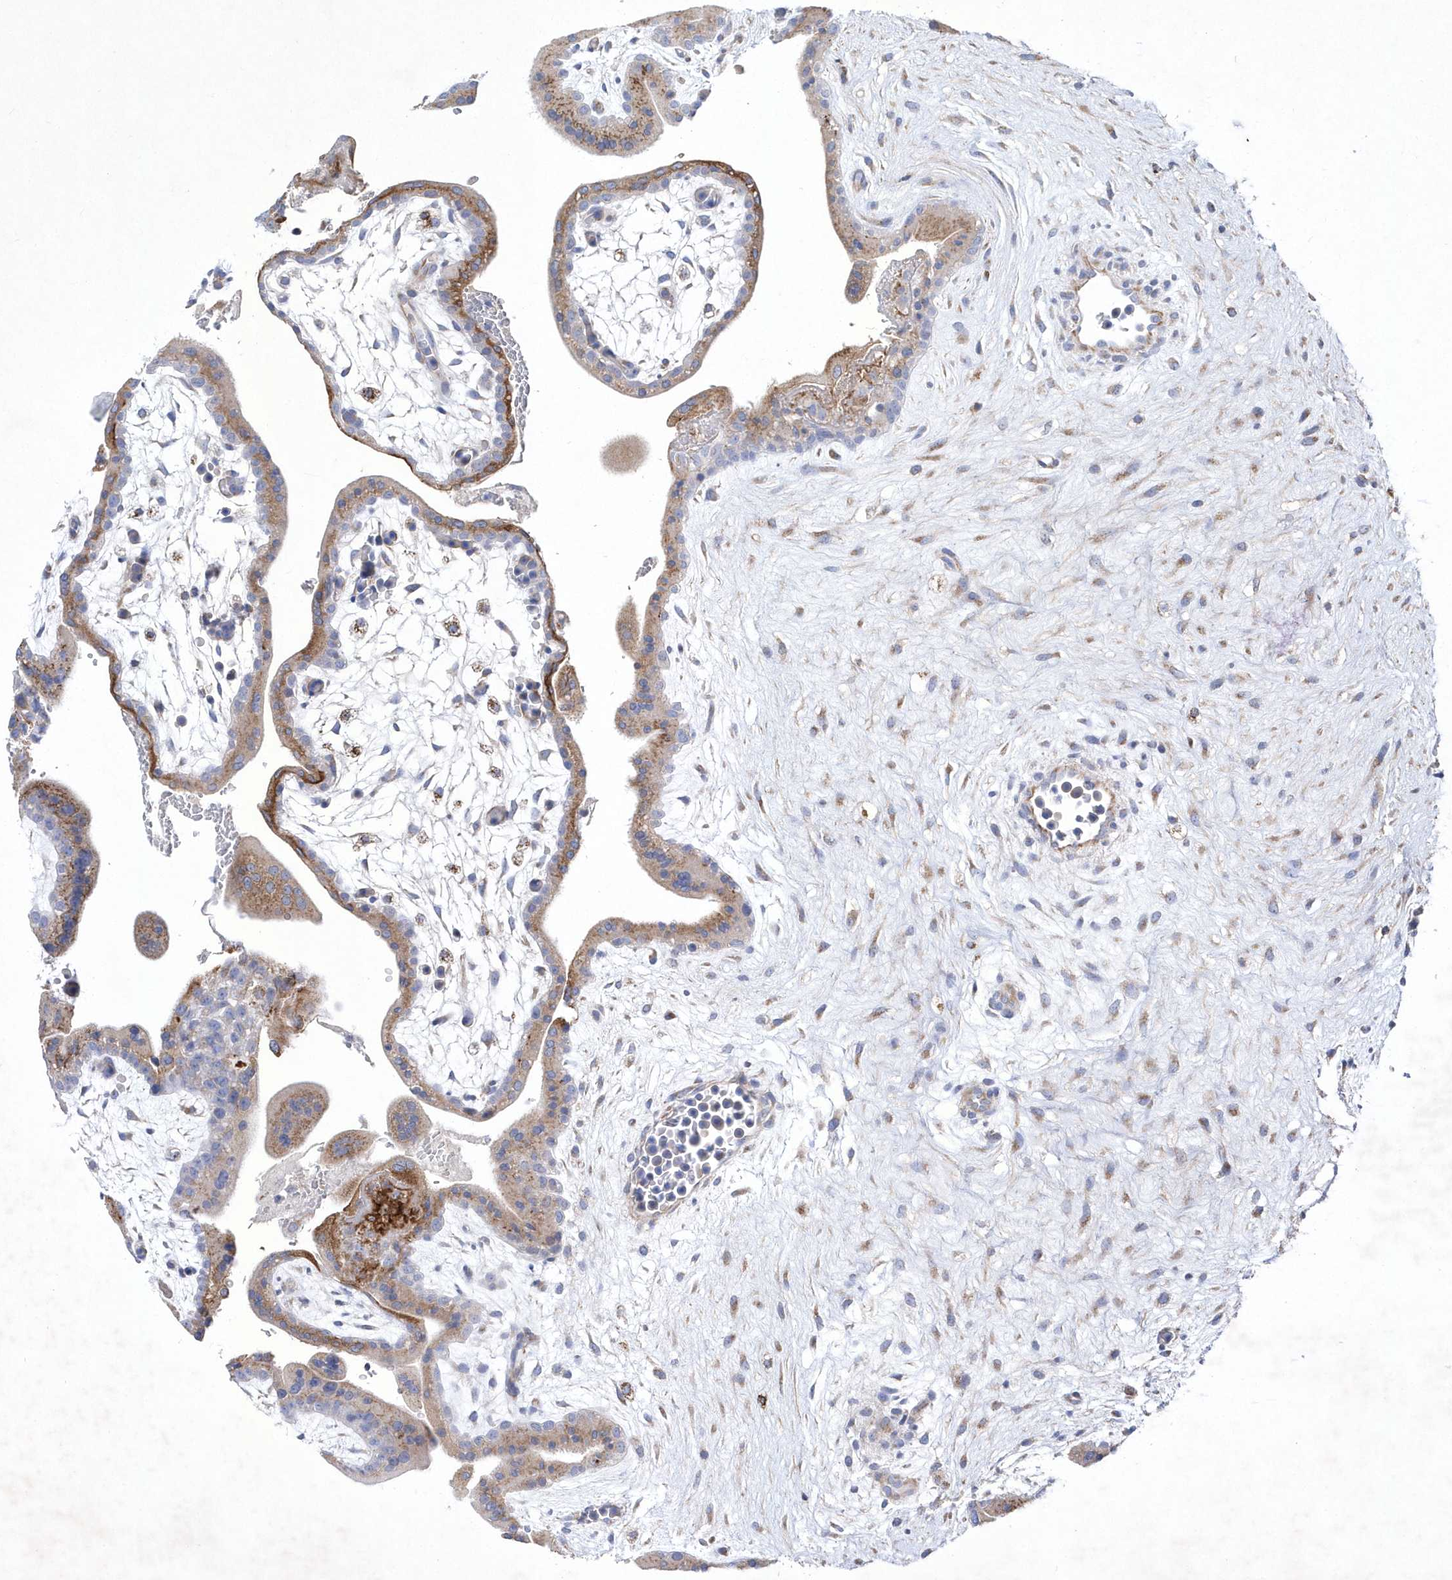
{"staining": {"intensity": "moderate", "quantity": "<25%", "location": "cytoplasmic/membranous"}, "tissue": "placenta", "cell_type": "Trophoblastic cells", "image_type": "normal", "snomed": [{"axis": "morphology", "description": "Normal tissue, NOS"}, {"axis": "topography", "description": "Placenta"}], "caption": "Moderate cytoplasmic/membranous protein staining is identified in about <25% of trophoblastic cells in placenta. Immunohistochemistry (ihc) stains the protein in brown and the nuclei are stained blue.", "gene": "METTL8", "patient": {"sex": "female", "age": 35}}